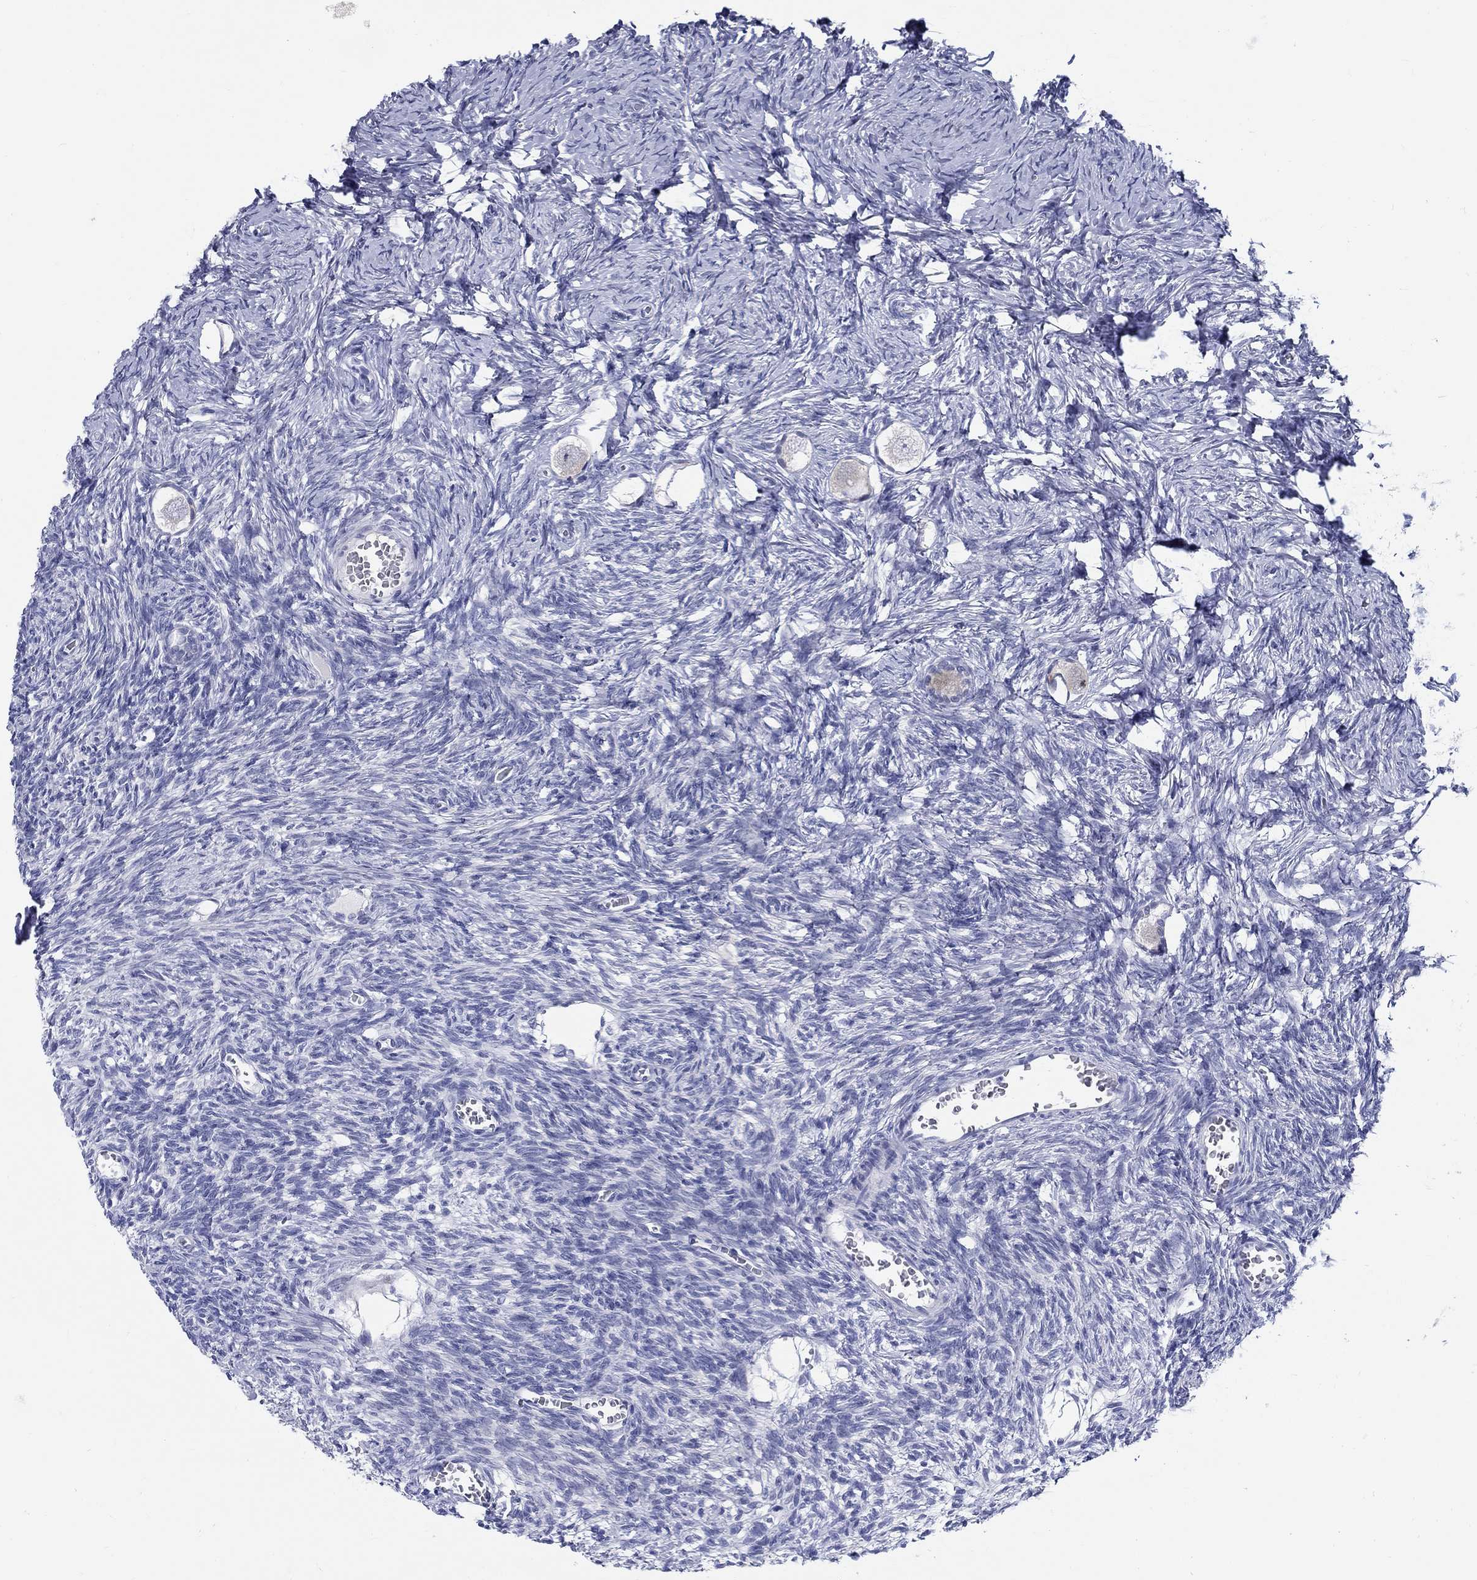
{"staining": {"intensity": "weak", "quantity": "25%-75%", "location": "cytoplasmic/membranous"}, "tissue": "ovary", "cell_type": "Follicle cells", "image_type": "normal", "snomed": [{"axis": "morphology", "description": "Normal tissue, NOS"}, {"axis": "topography", "description": "Ovary"}], "caption": "The photomicrograph exhibits a brown stain indicating the presence of a protein in the cytoplasmic/membranous of follicle cells in ovary. (IHC, brightfield microscopy, high magnification).", "gene": "CRYGS", "patient": {"sex": "female", "age": 27}}